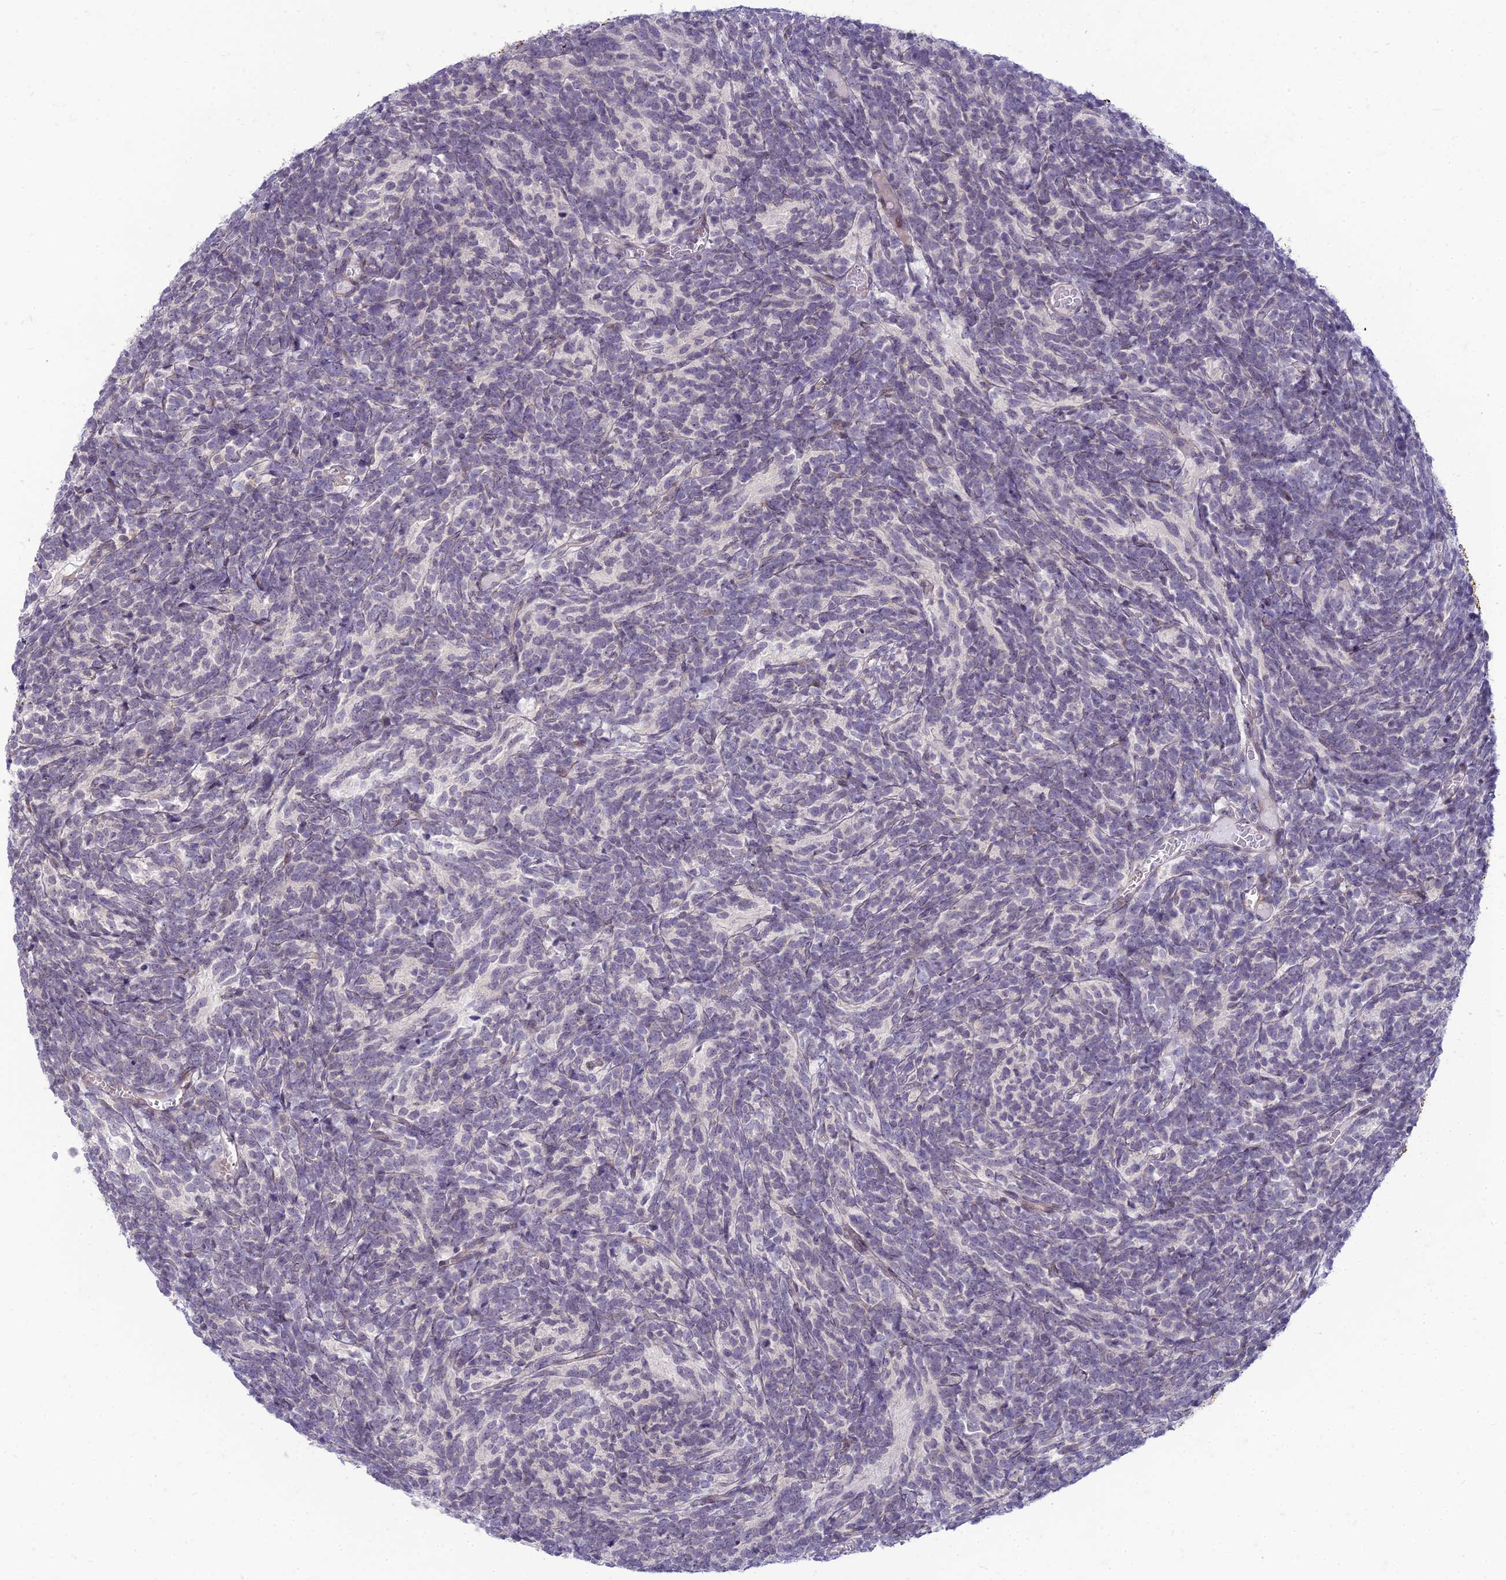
{"staining": {"intensity": "negative", "quantity": "none", "location": "none"}, "tissue": "glioma", "cell_type": "Tumor cells", "image_type": "cancer", "snomed": [{"axis": "morphology", "description": "Glioma, malignant, Low grade"}, {"axis": "topography", "description": "Brain"}], "caption": "Malignant glioma (low-grade) was stained to show a protein in brown. There is no significant positivity in tumor cells.", "gene": "DTX2", "patient": {"sex": "female", "age": 1}}